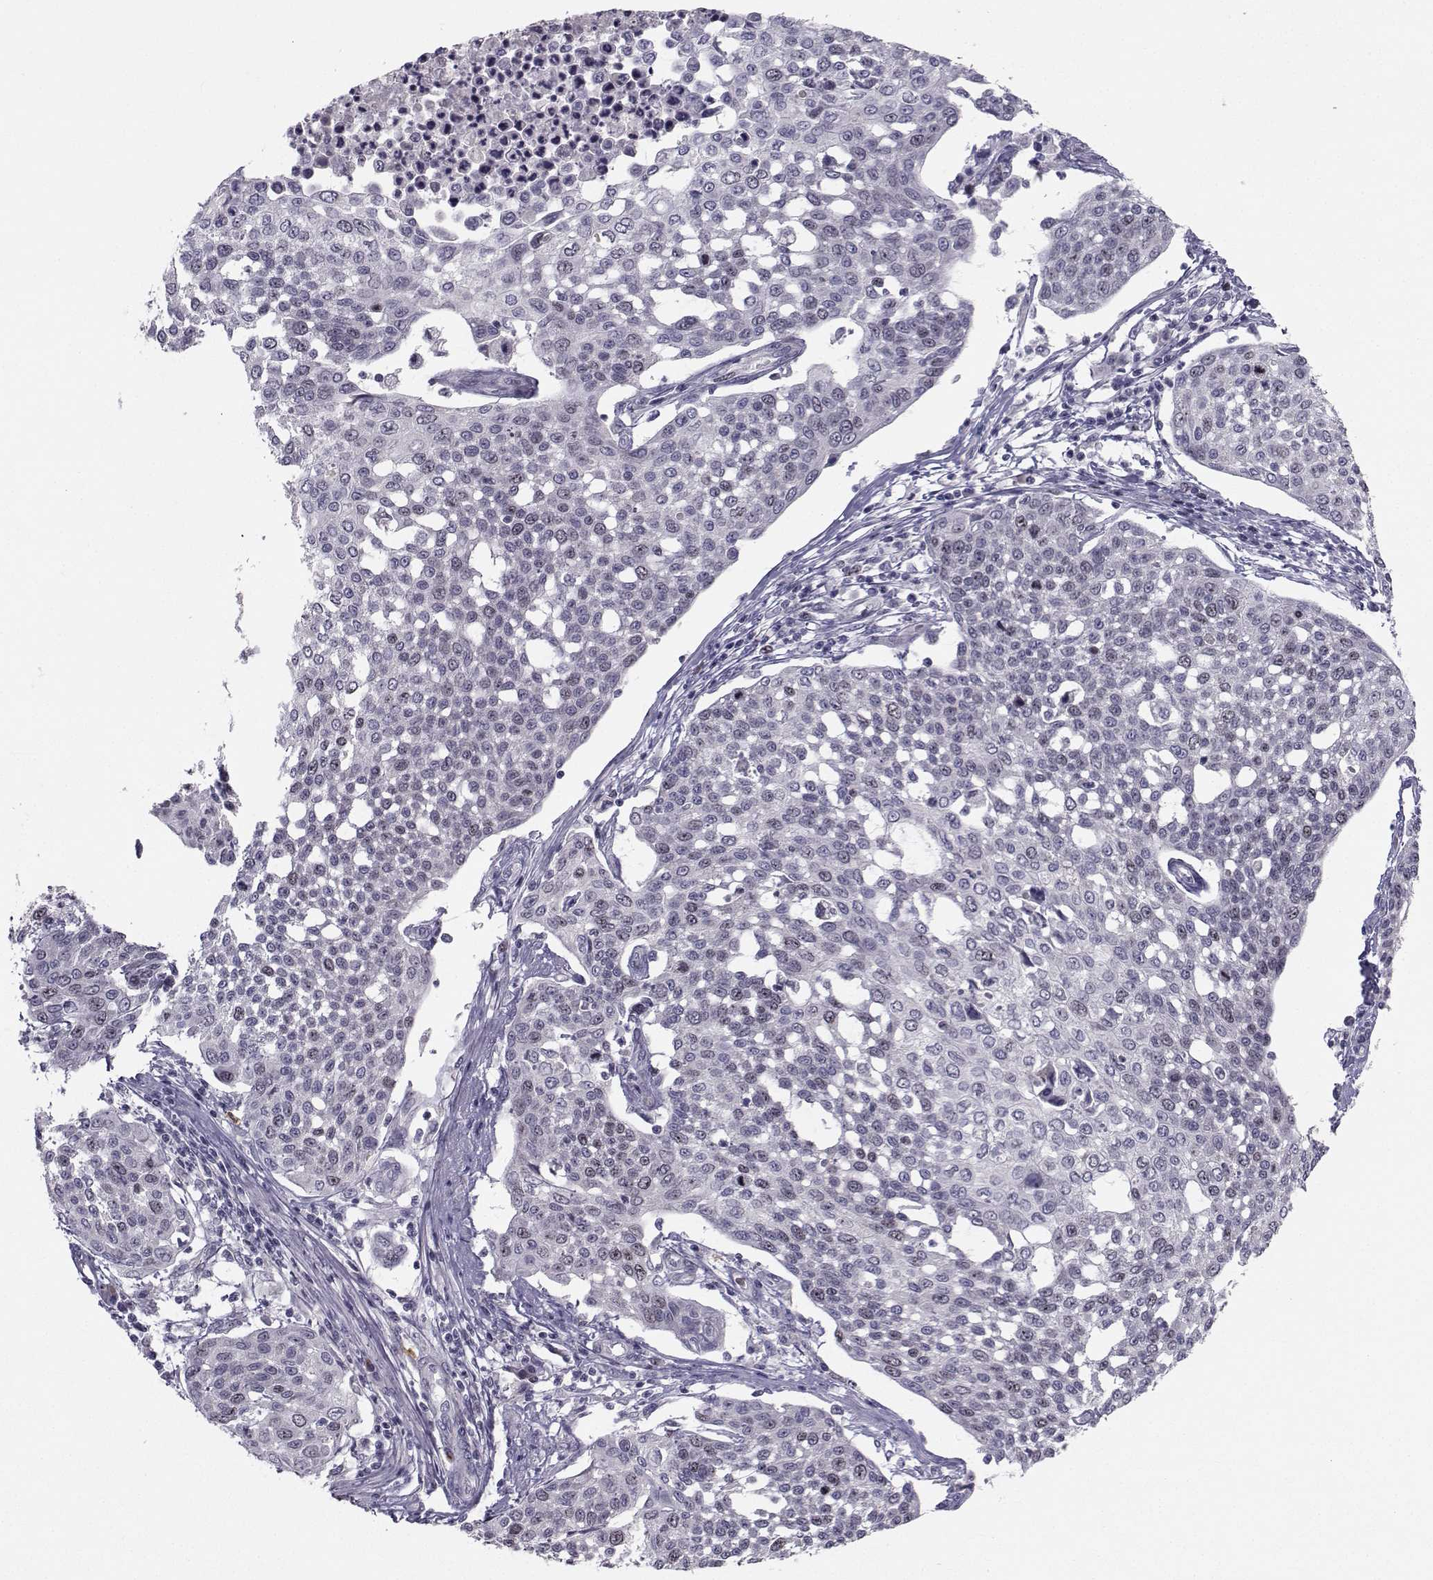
{"staining": {"intensity": "negative", "quantity": "none", "location": "none"}, "tissue": "cervical cancer", "cell_type": "Tumor cells", "image_type": "cancer", "snomed": [{"axis": "morphology", "description": "Squamous cell carcinoma, NOS"}, {"axis": "topography", "description": "Cervix"}], "caption": "The photomicrograph demonstrates no staining of tumor cells in cervical cancer.", "gene": "LRP8", "patient": {"sex": "female", "age": 34}}